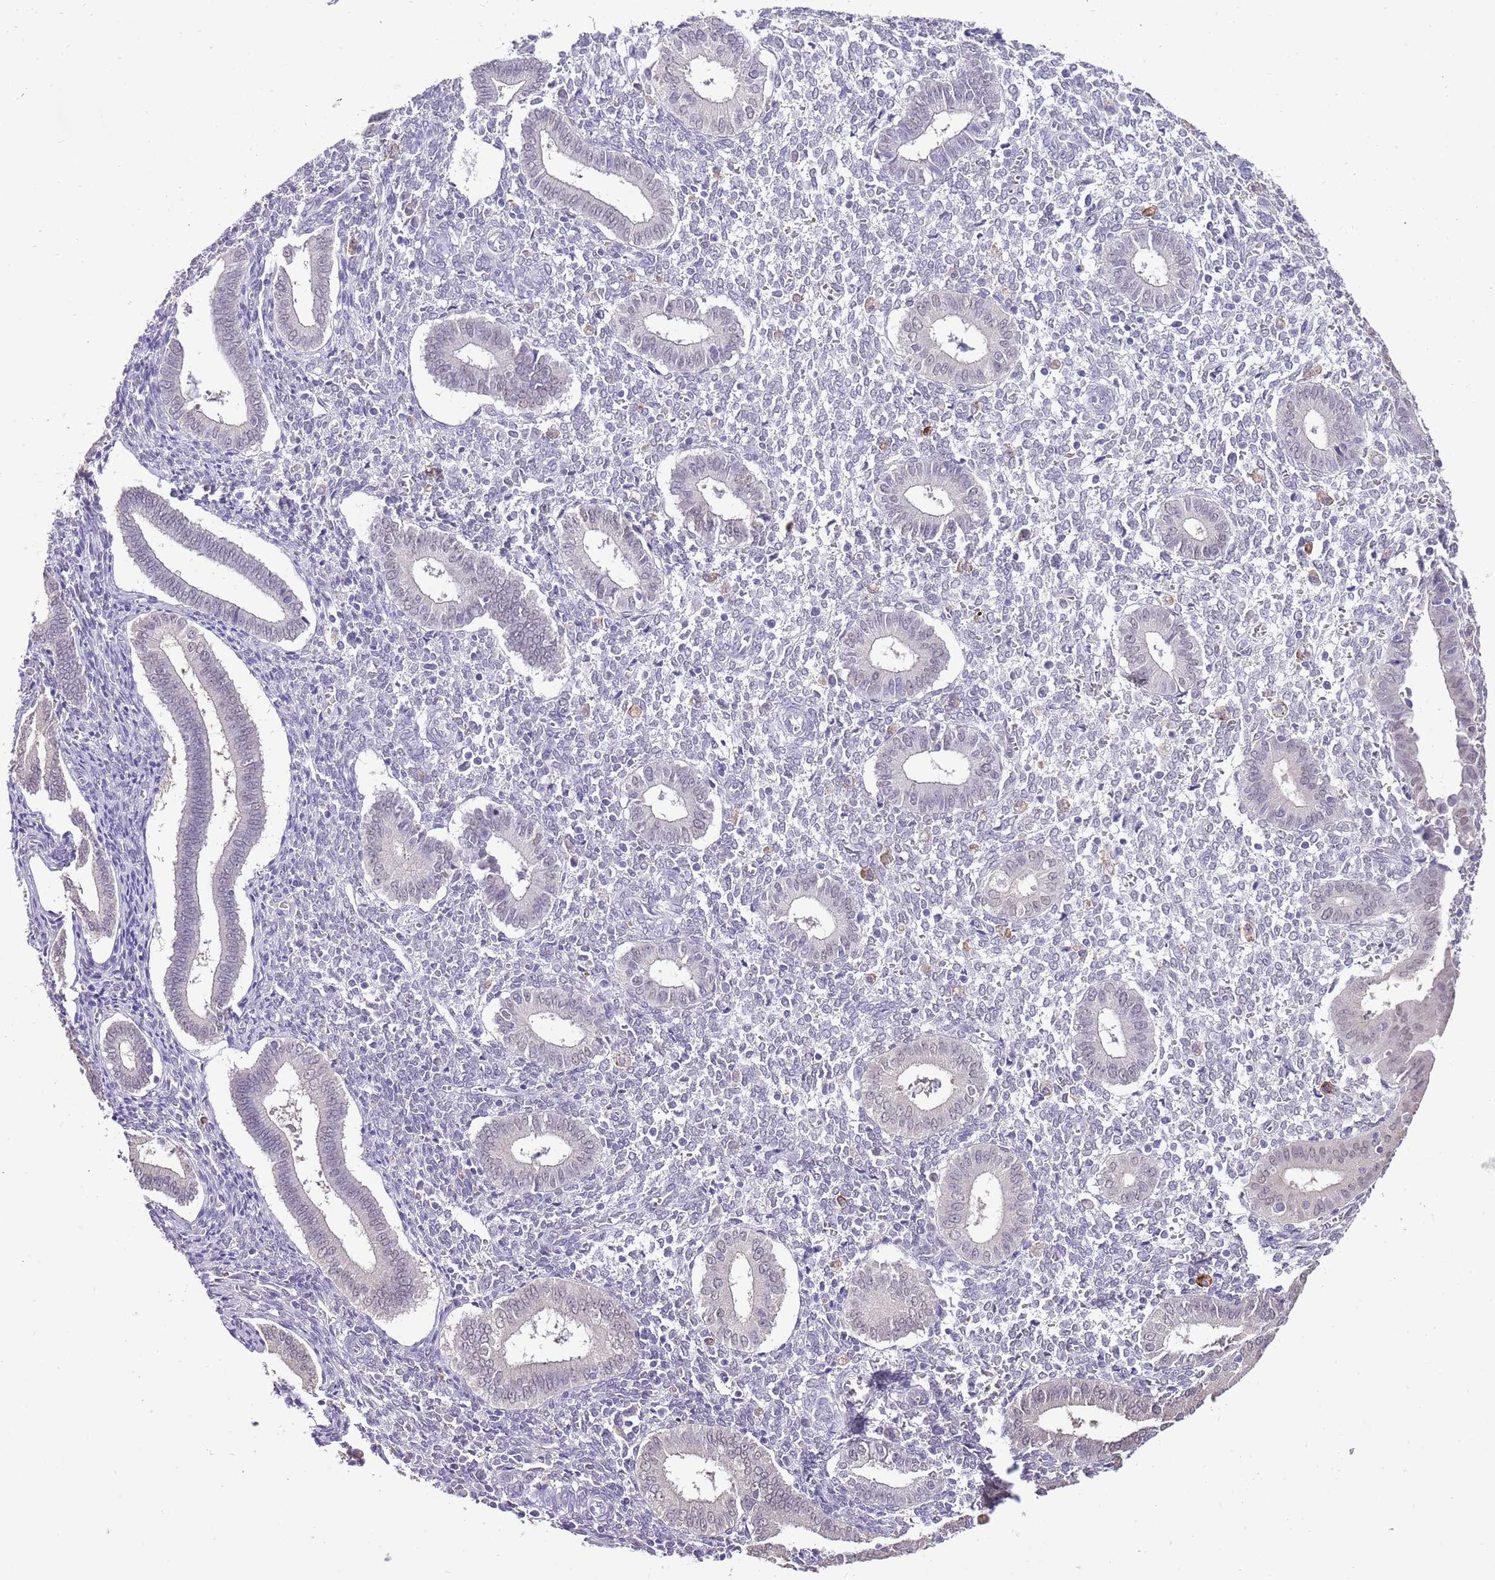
{"staining": {"intensity": "negative", "quantity": "none", "location": "none"}, "tissue": "endometrium", "cell_type": "Cells in endometrial stroma", "image_type": "normal", "snomed": [{"axis": "morphology", "description": "Normal tissue, NOS"}, {"axis": "topography", "description": "Endometrium"}], "caption": "This is an IHC image of unremarkable human endometrium. There is no positivity in cells in endometrial stroma.", "gene": "IZUMO4", "patient": {"sex": "female", "age": 44}}